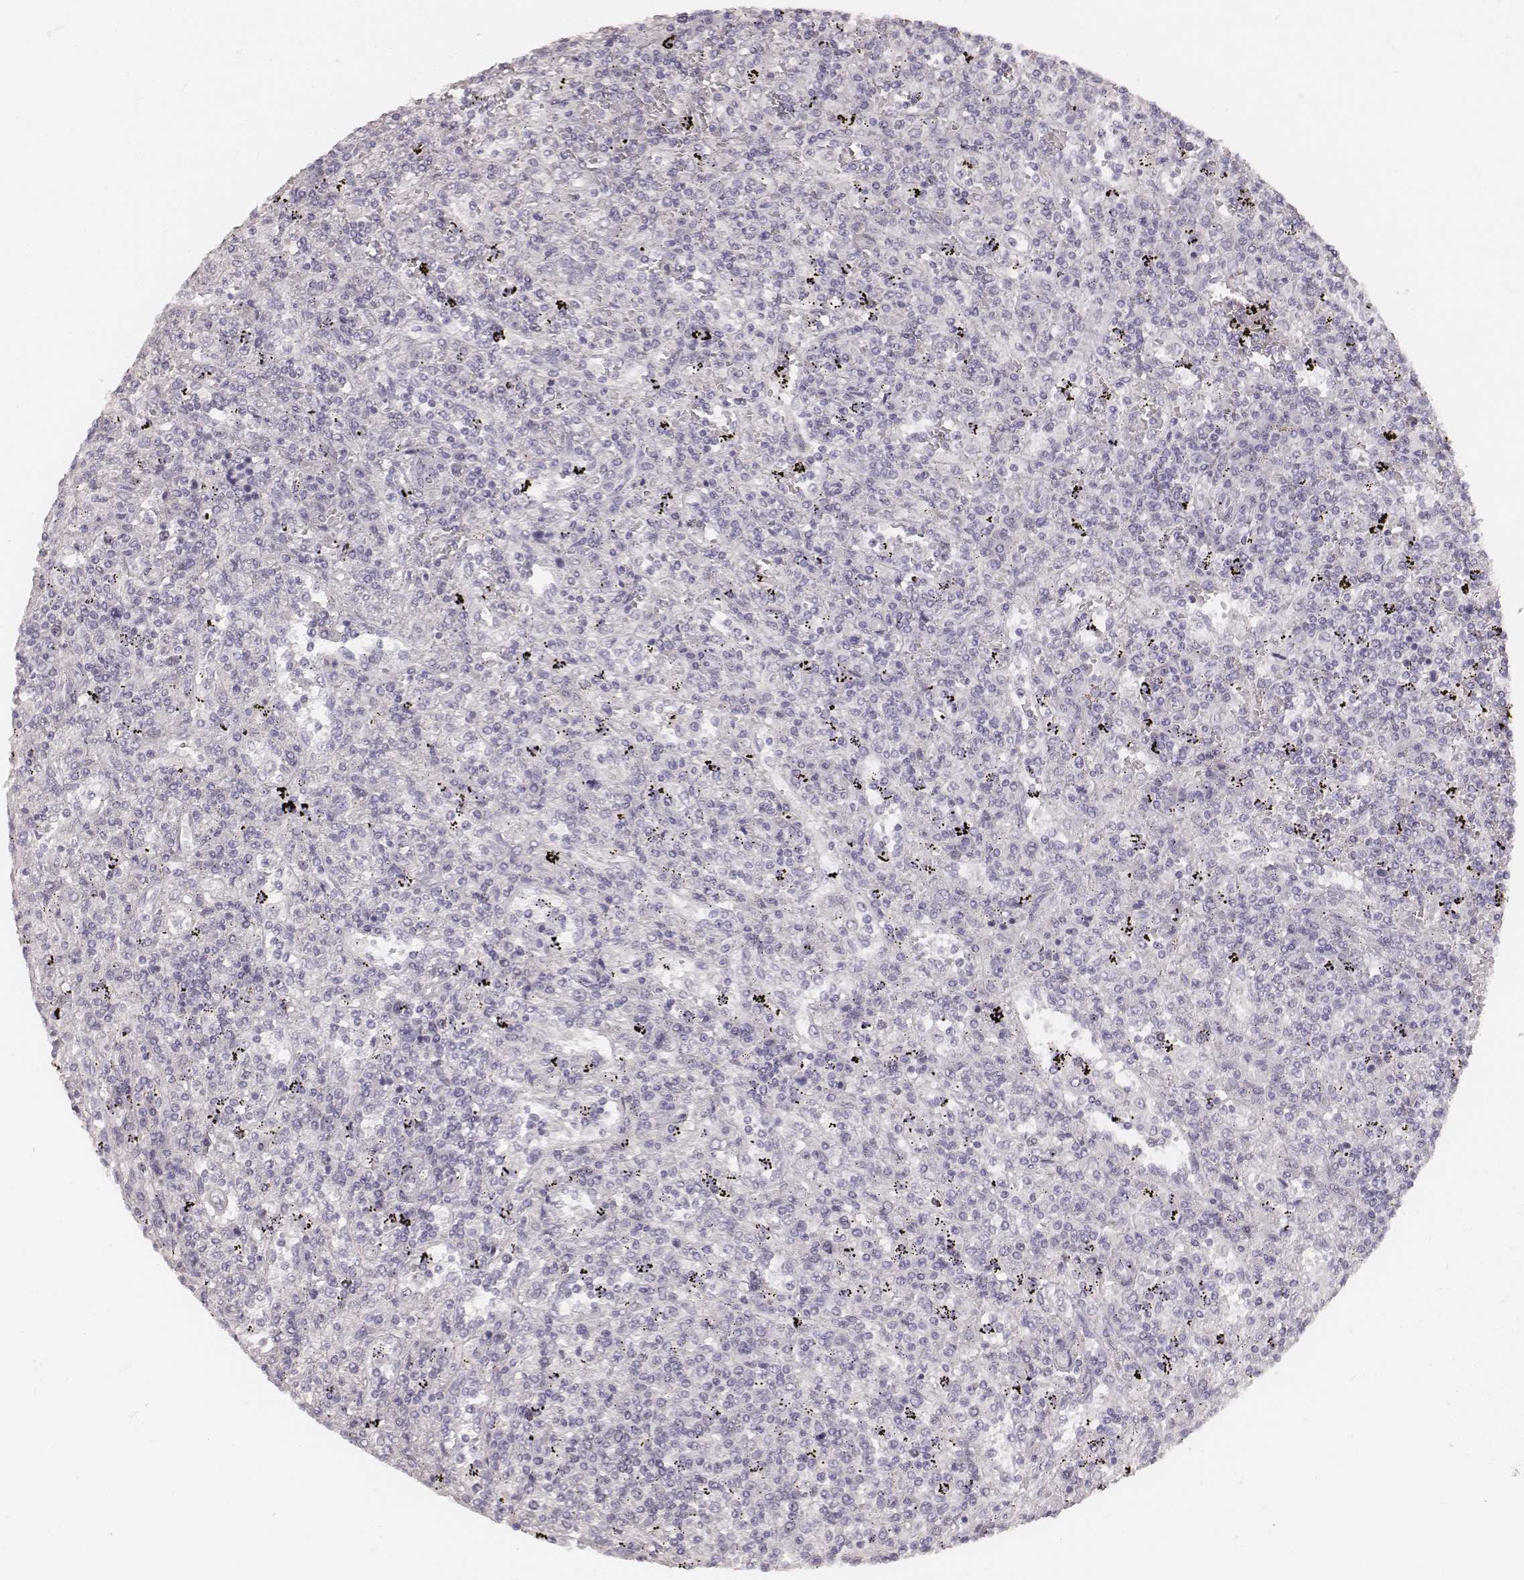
{"staining": {"intensity": "negative", "quantity": "none", "location": "none"}, "tissue": "lymphoma", "cell_type": "Tumor cells", "image_type": "cancer", "snomed": [{"axis": "morphology", "description": "Malignant lymphoma, non-Hodgkin's type, Low grade"}, {"axis": "topography", "description": "Spleen"}], "caption": "High magnification brightfield microscopy of low-grade malignant lymphoma, non-Hodgkin's type stained with DAB (3,3'-diaminobenzidine) (brown) and counterstained with hematoxylin (blue): tumor cells show no significant staining.", "gene": "HNF4G", "patient": {"sex": "male", "age": 62}}